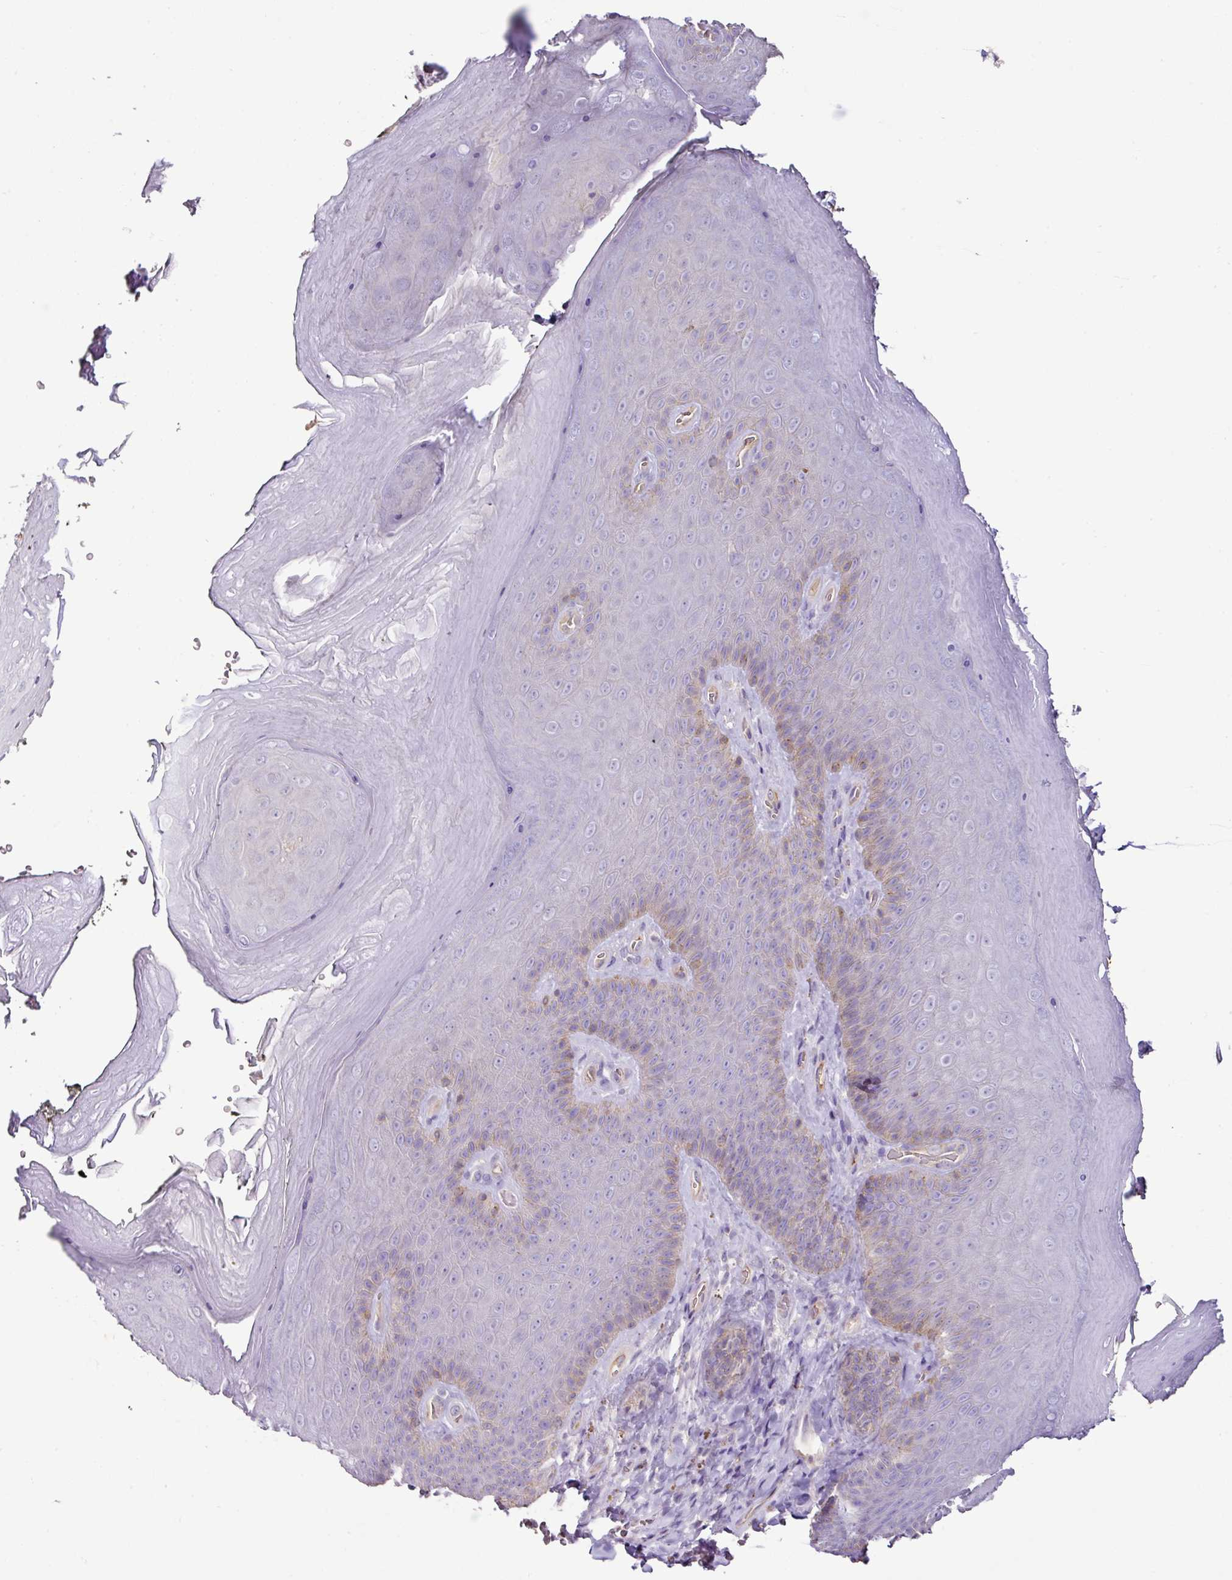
{"staining": {"intensity": "weak", "quantity": "<25%", "location": "cytoplasmic/membranous"}, "tissue": "skin", "cell_type": "Epidermal cells", "image_type": "normal", "snomed": [{"axis": "morphology", "description": "Normal tissue, NOS"}, {"axis": "topography", "description": "Anal"}, {"axis": "topography", "description": "Peripheral nerve tissue"}], "caption": "Immunohistochemical staining of unremarkable skin demonstrates no significant staining in epidermal cells.", "gene": "AGR3", "patient": {"sex": "male", "age": 53}}